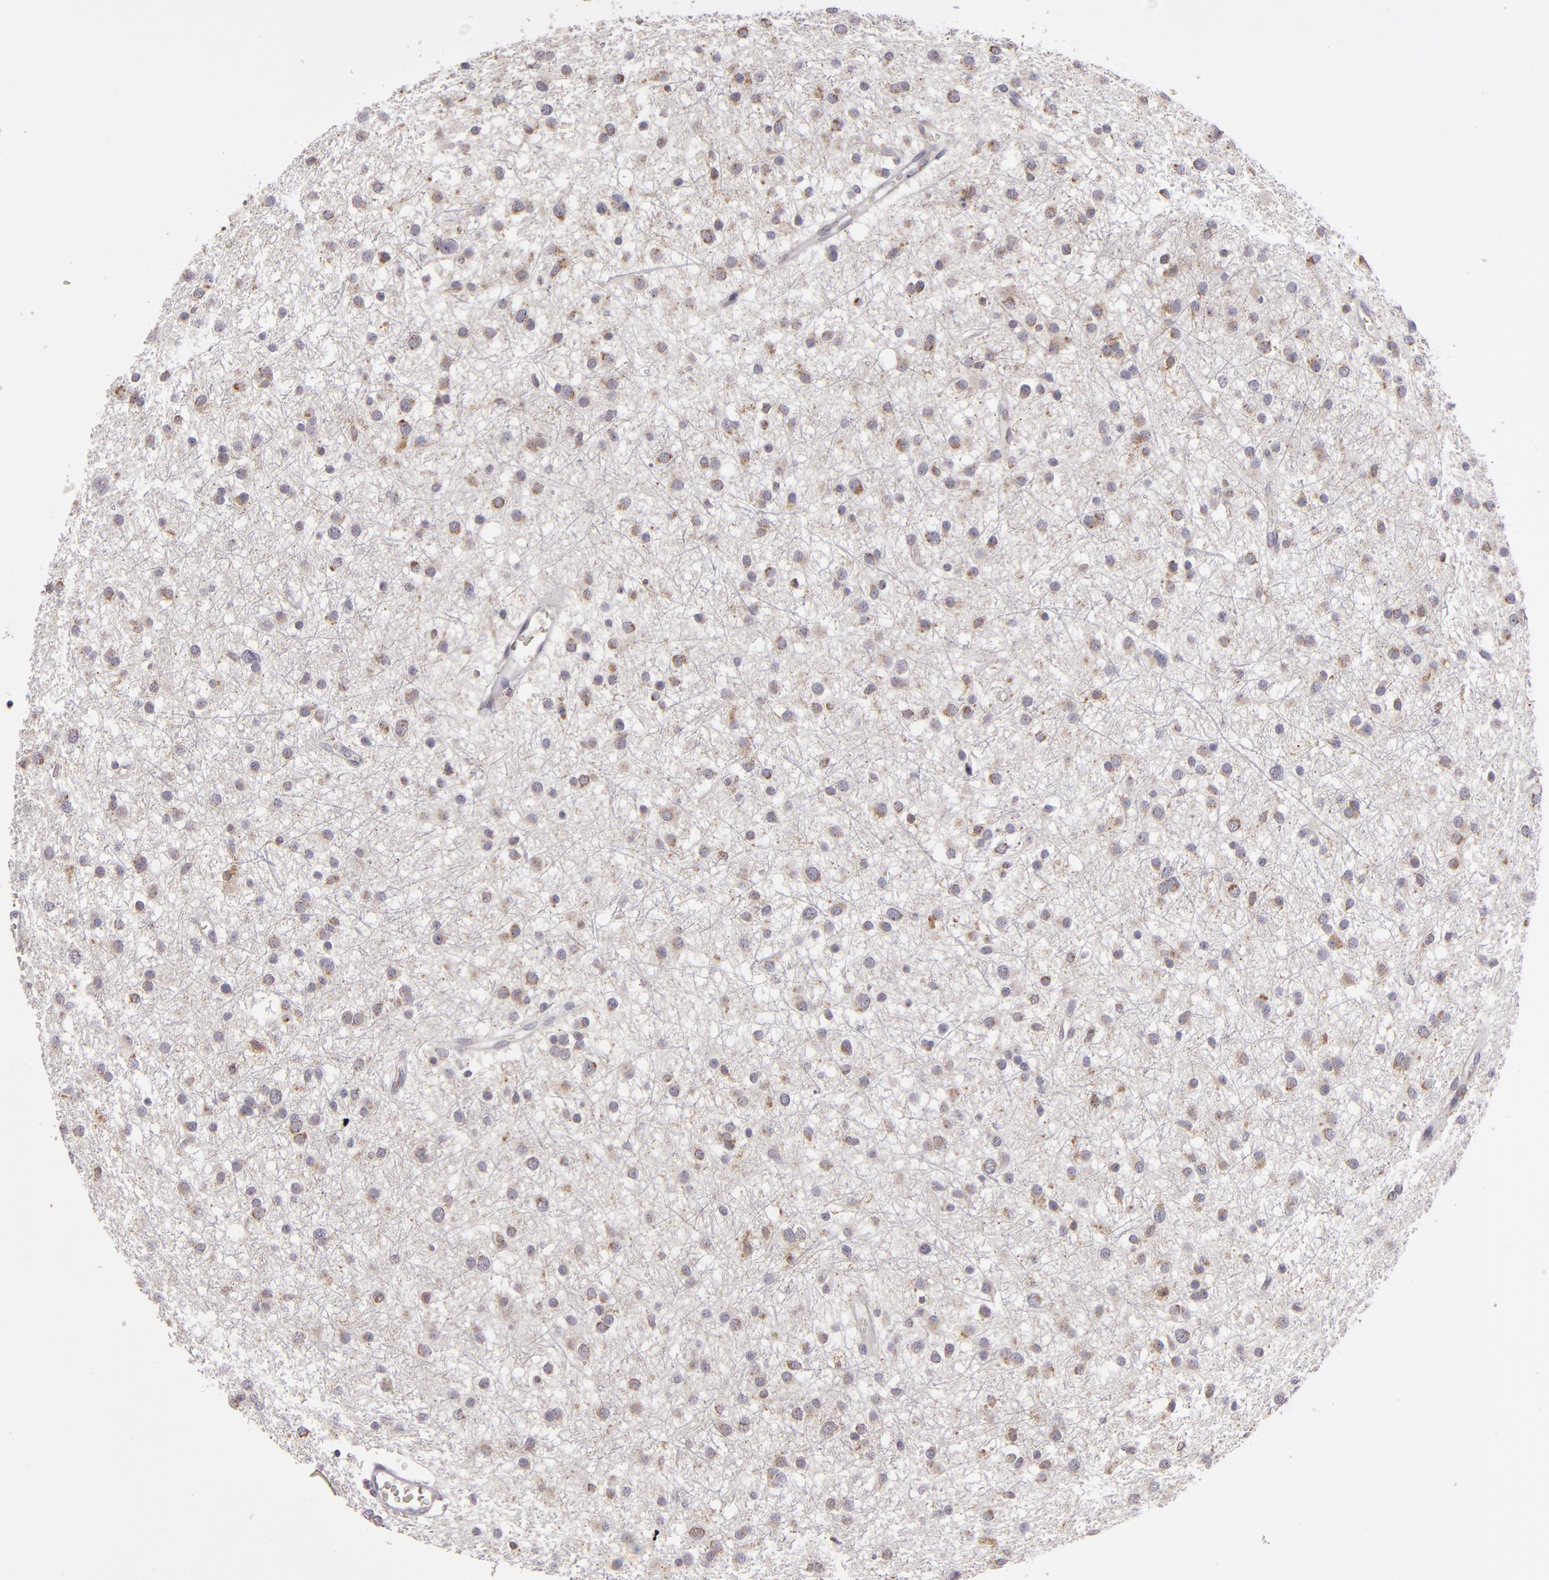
{"staining": {"intensity": "negative", "quantity": "none", "location": "none"}, "tissue": "glioma", "cell_type": "Tumor cells", "image_type": "cancer", "snomed": [{"axis": "morphology", "description": "Glioma, malignant, Low grade"}, {"axis": "topography", "description": "Brain"}], "caption": "Tumor cells show no significant protein expression in malignant glioma (low-grade).", "gene": "SH2D4A", "patient": {"sex": "female", "age": 36}}